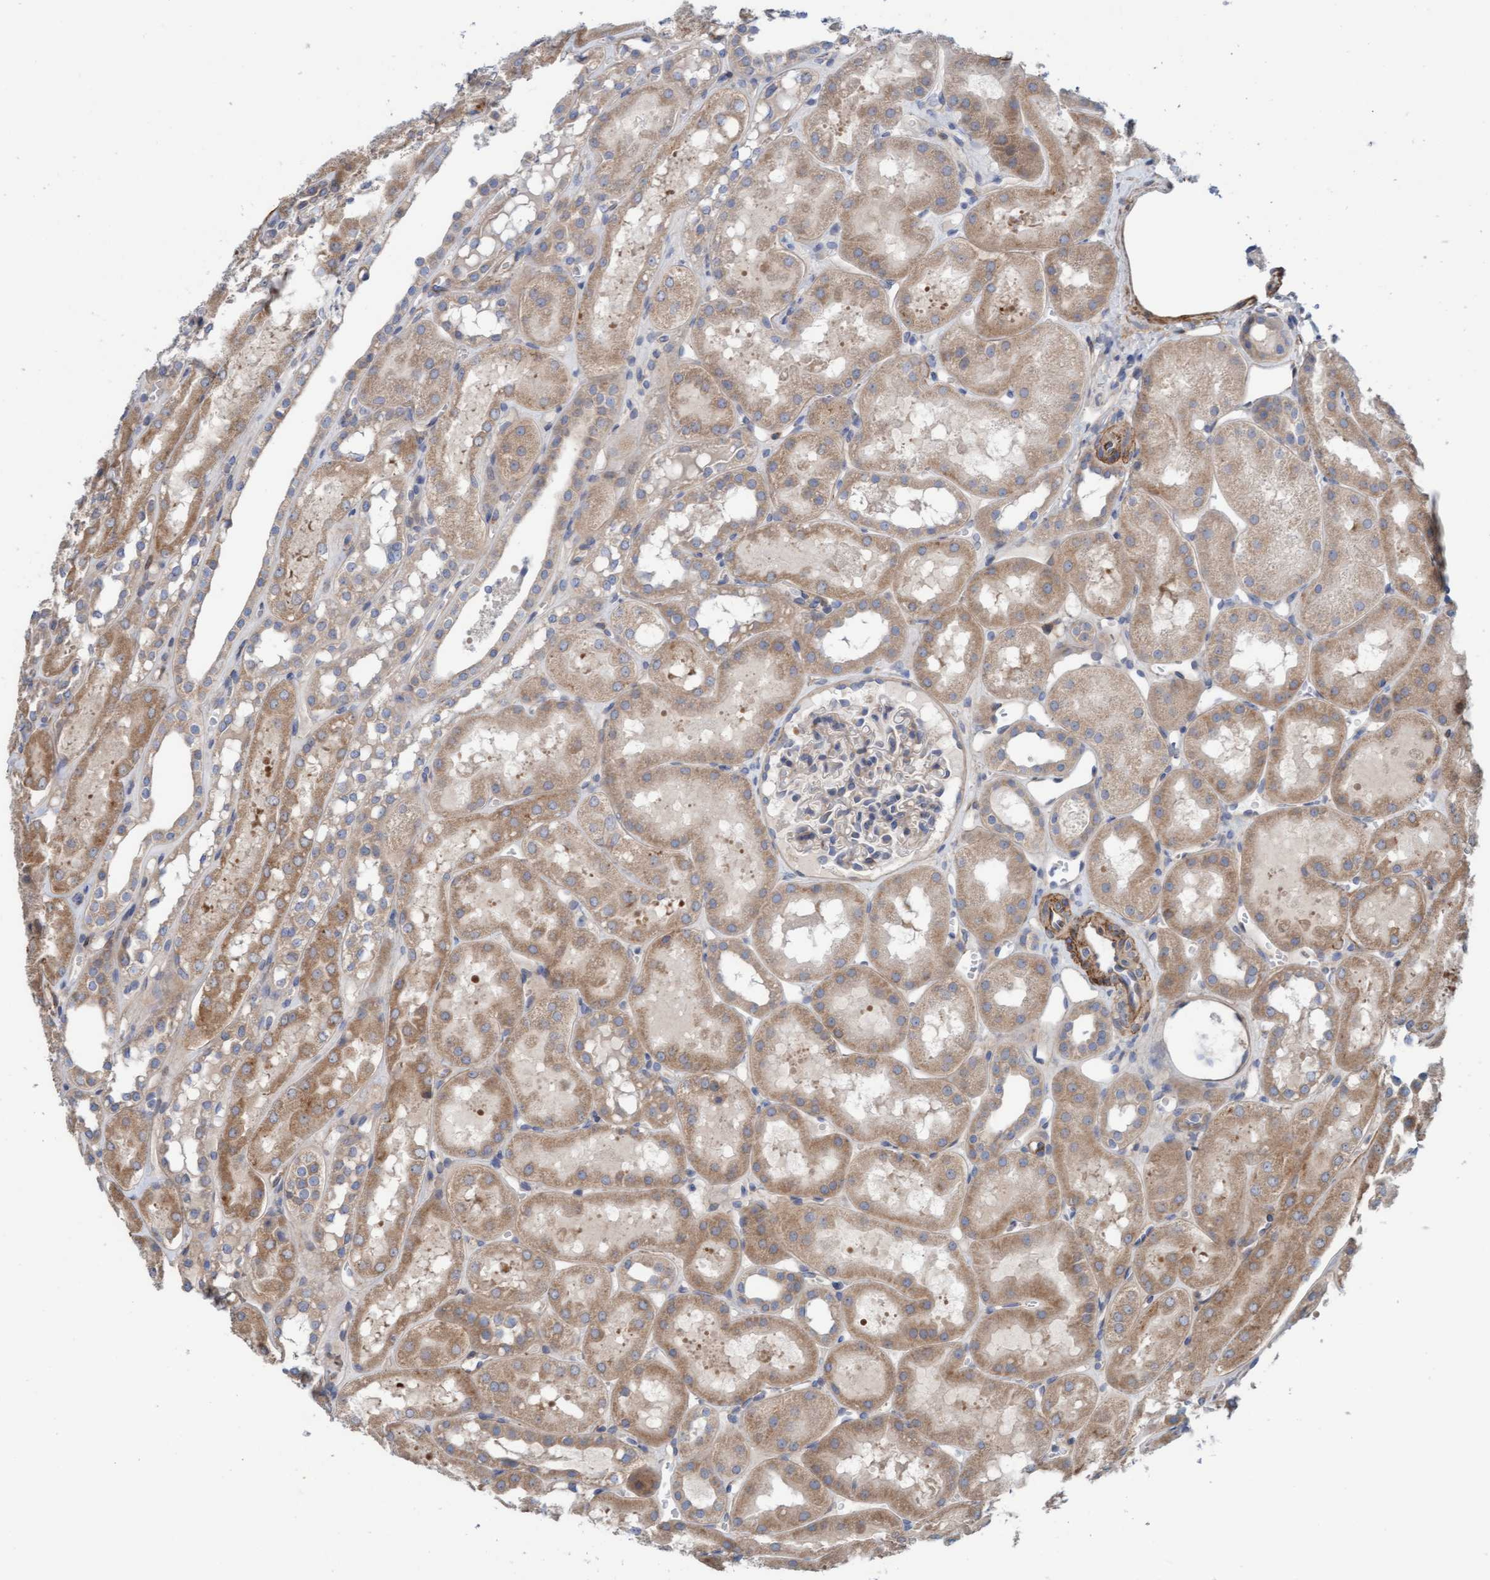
{"staining": {"intensity": "weak", "quantity": "<25%", "location": "cytoplasmic/membranous"}, "tissue": "kidney", "cell_type": "Cells in glomeruli", "image_type": "normal", "snomed": [{"axis": "morphology", "description": "Normal tissue, NOS"}, {"axis": "topography", "description": "Kidney"}, {"axis": "topography", "description": "Urinary bladder"}], "caption": "Cells in glomeruli show no significant positivity in unremarkable kidney. Nuclei are stained in blue.", "gene": "CDK5RAP3", "patient": {"sex": "male", "age": 16}}